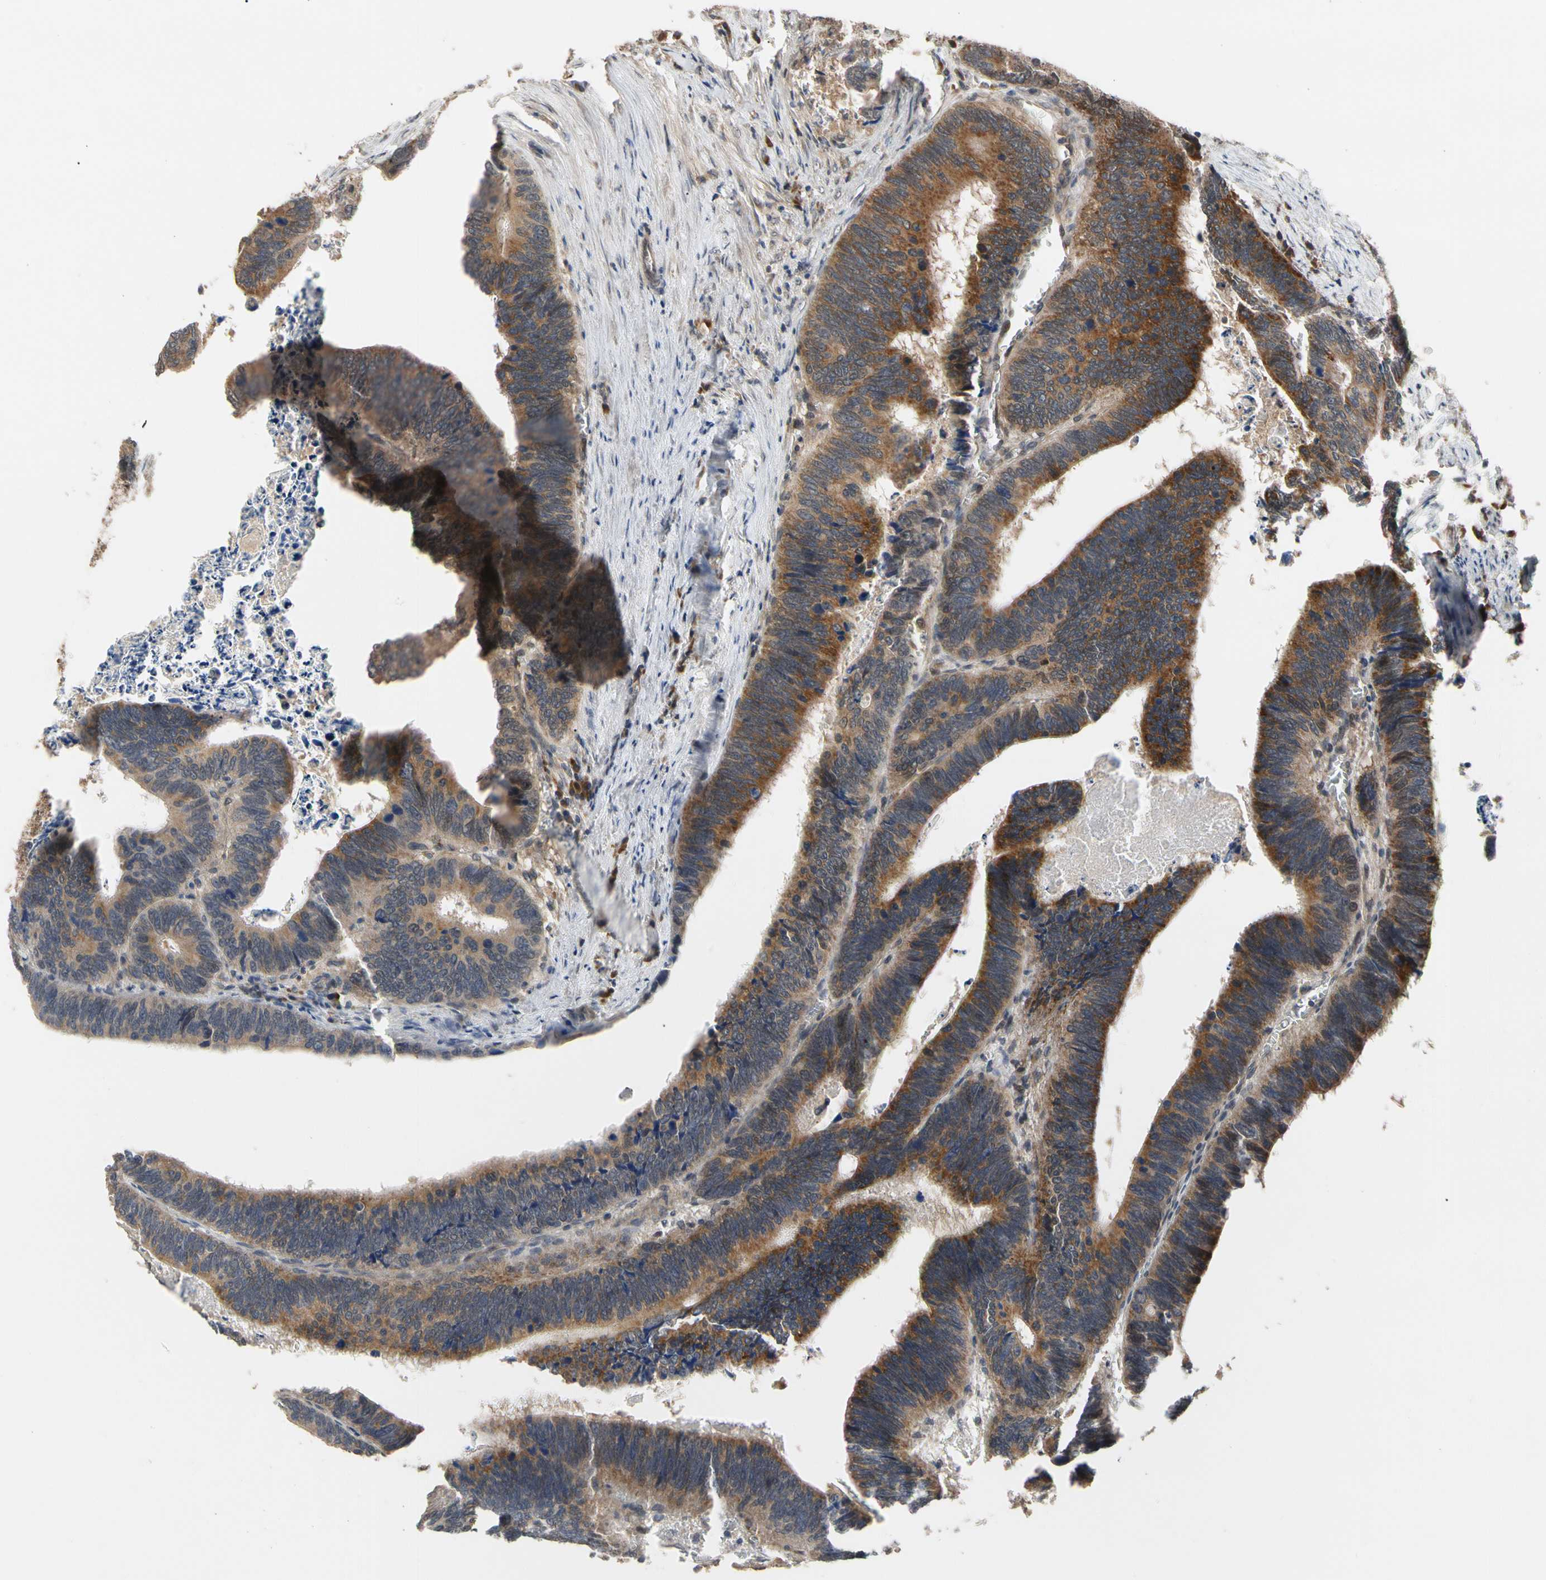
{"staining": {"intensity": "weak", "quantity": ">75%", "location": "cytoplasmic/membranous"}, "tissue": "colorectal cancer", "cell_type": "Tumor cells", "image_type": "cancer", "snomed": [{"axis": "morphology", "description": "Adenocarcinoma, NOS"}, {"axis": "topography", "description": "Colon"}], "caption": "Tumor cells reveal low levels of weak cytoplasmic/membranous positivity in approximately >75% of cells in colorectal adenocarcinoma.", "gene": "CYTIP", "patient": {"sex": "male", "age": 72}}